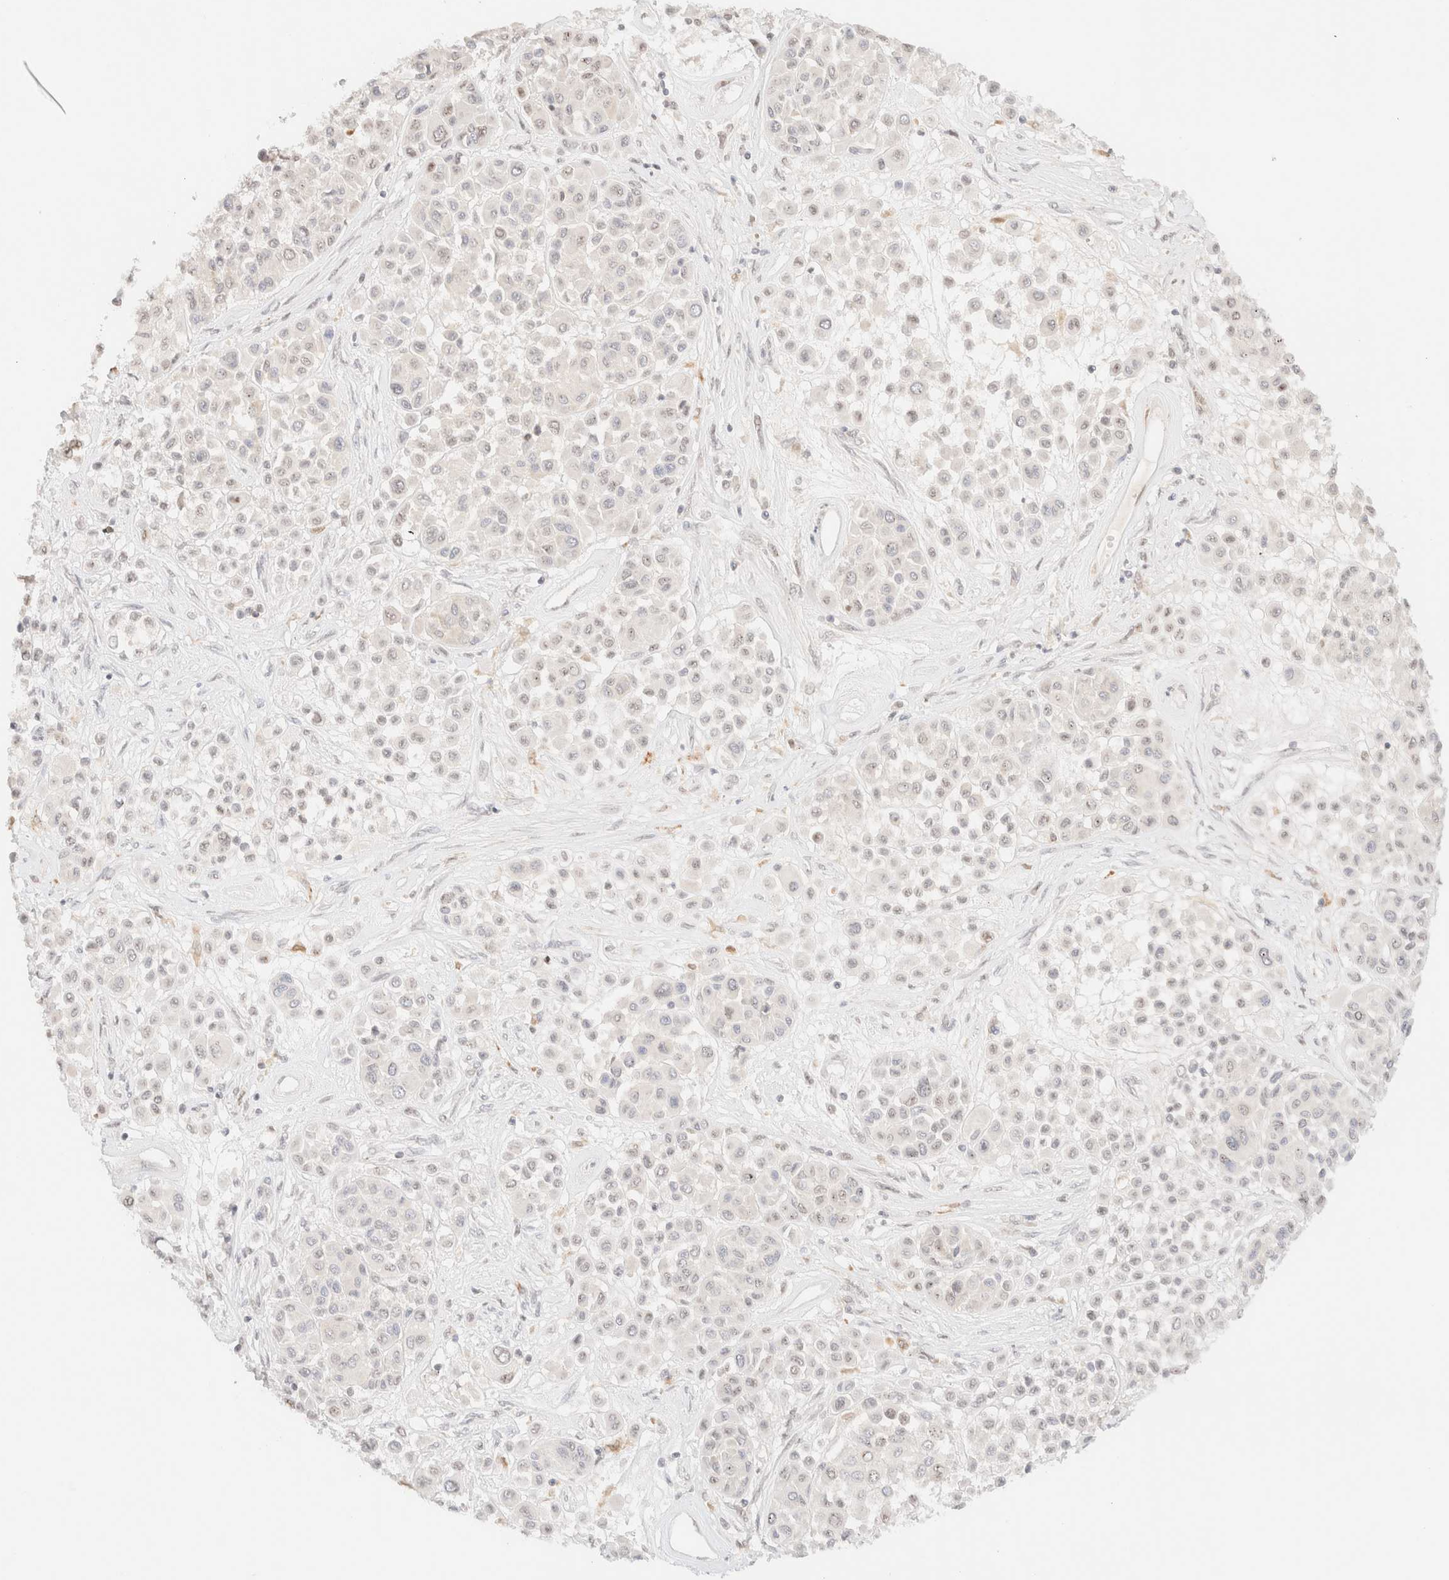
{"staining": {"intensity": "weak", "quantity": "<25%", "location": "nuclear"}, "tissue": "melanoma", "cell_type": "Tumor cells", "image_type": "cancer", "snomed": [{"axis": "morphology", "description": "Malignant melanoma, Metastatic site"}, {"axis": "topography", "description": "Soft tissue"}], "caption": "Immunohistochemistry histopathology image of neoplastic tissue: human malignant melanoma (metastatic site) stained with DAB (3,3'-diaminobenzidine) reveals no significant protein staining in tumor cells.", "gene": "ZNF770", "patient": {"sex": "male", "age": 41}}